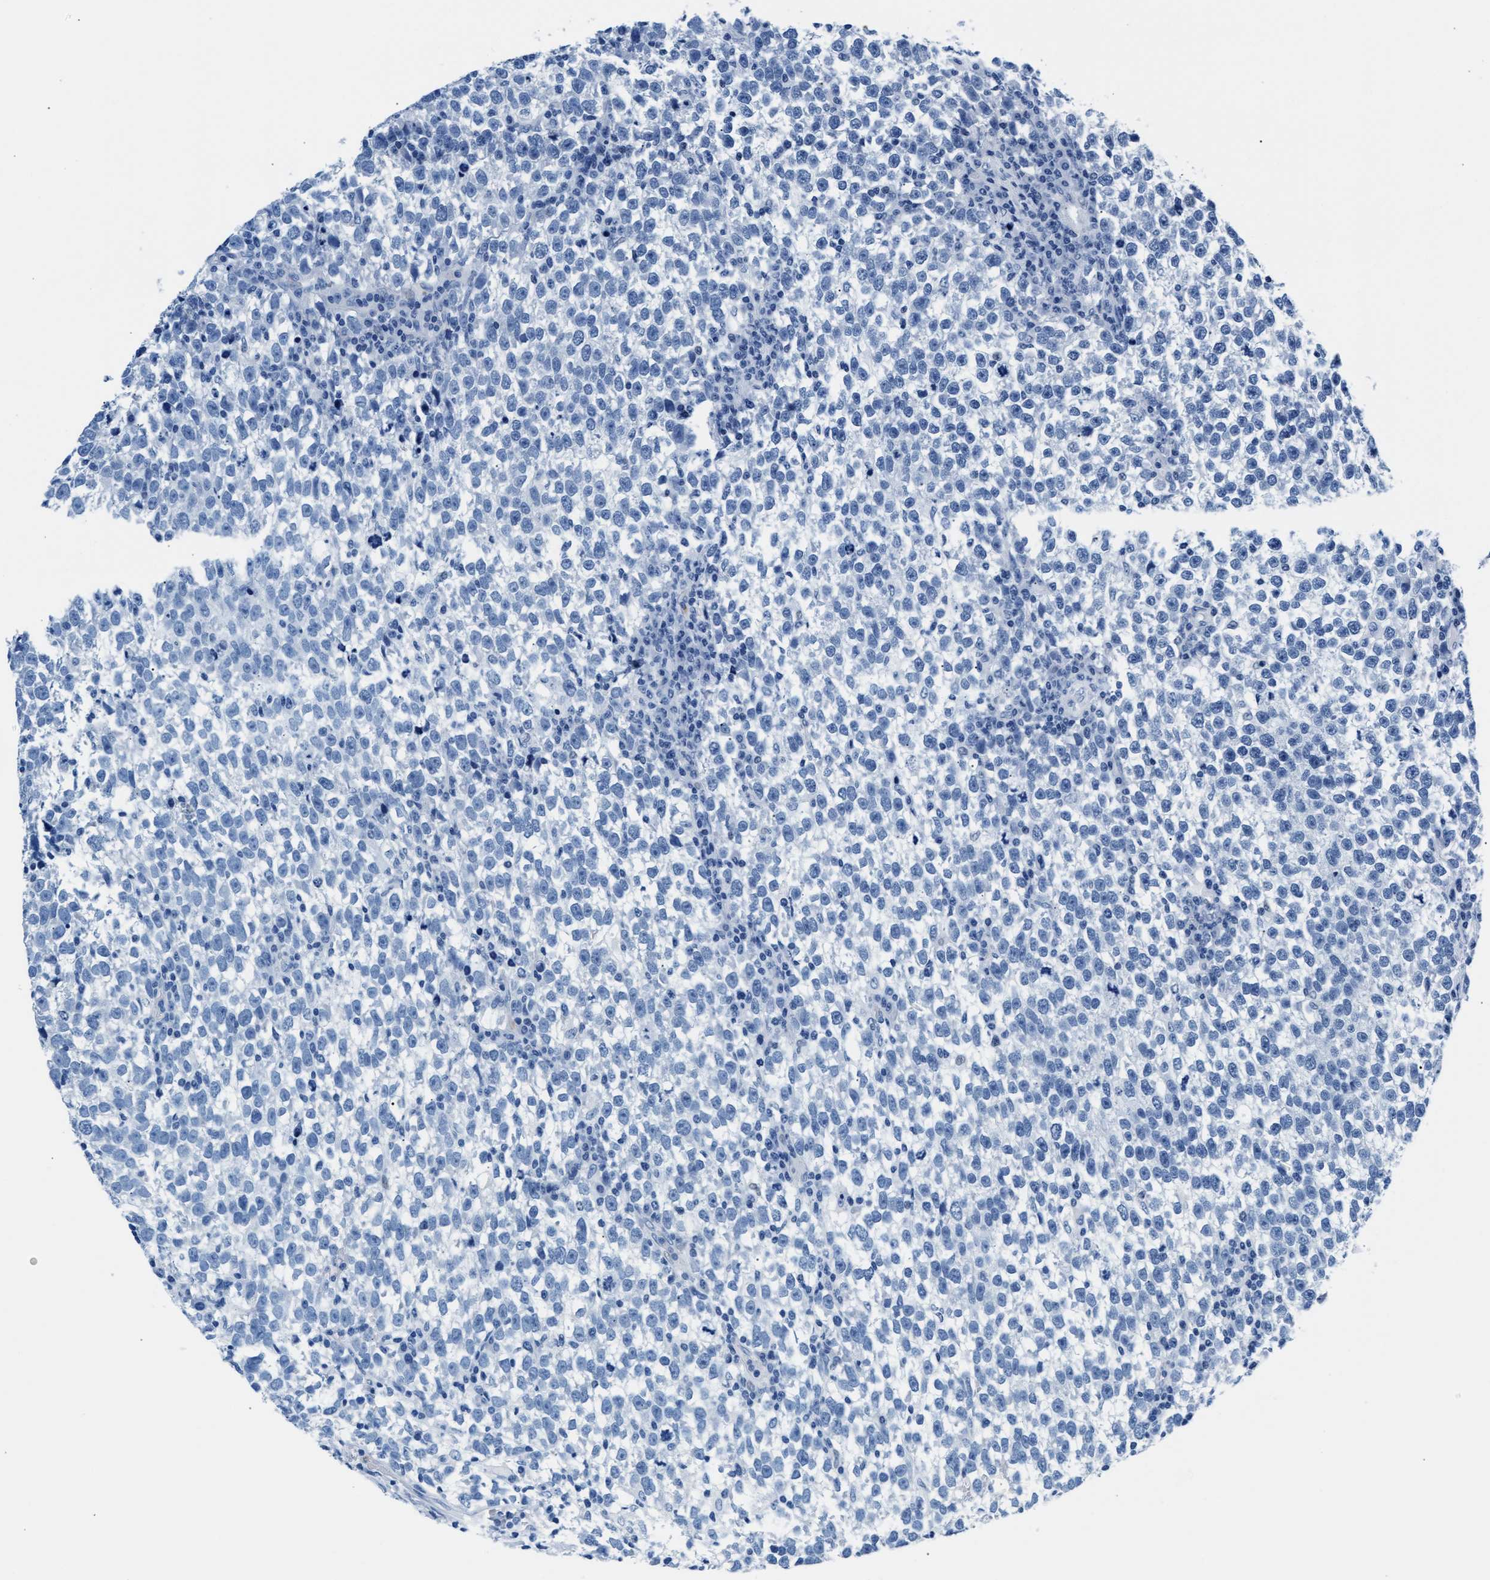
{"staining": {"intensity": "negative", "quantity": "none", "location": "none"}, "tissue": "testis cancer", "cell_type": "Tumor cells", "image_type": "cancer", "snomed": [{"axis": "morphology", "description": "Normal tissue, NOS"}, {"axis": "morphology", "description": "Seminoma, NOS"}, {"axis": "topography", "description": "Testis"}], "caption": "Tumor cells are negative for protein expression in human testis cancer. (DAB IHC with hematoxylin counter stain).", "gene": "MMP8", "patient": {"sex": "male", "age": 43}}